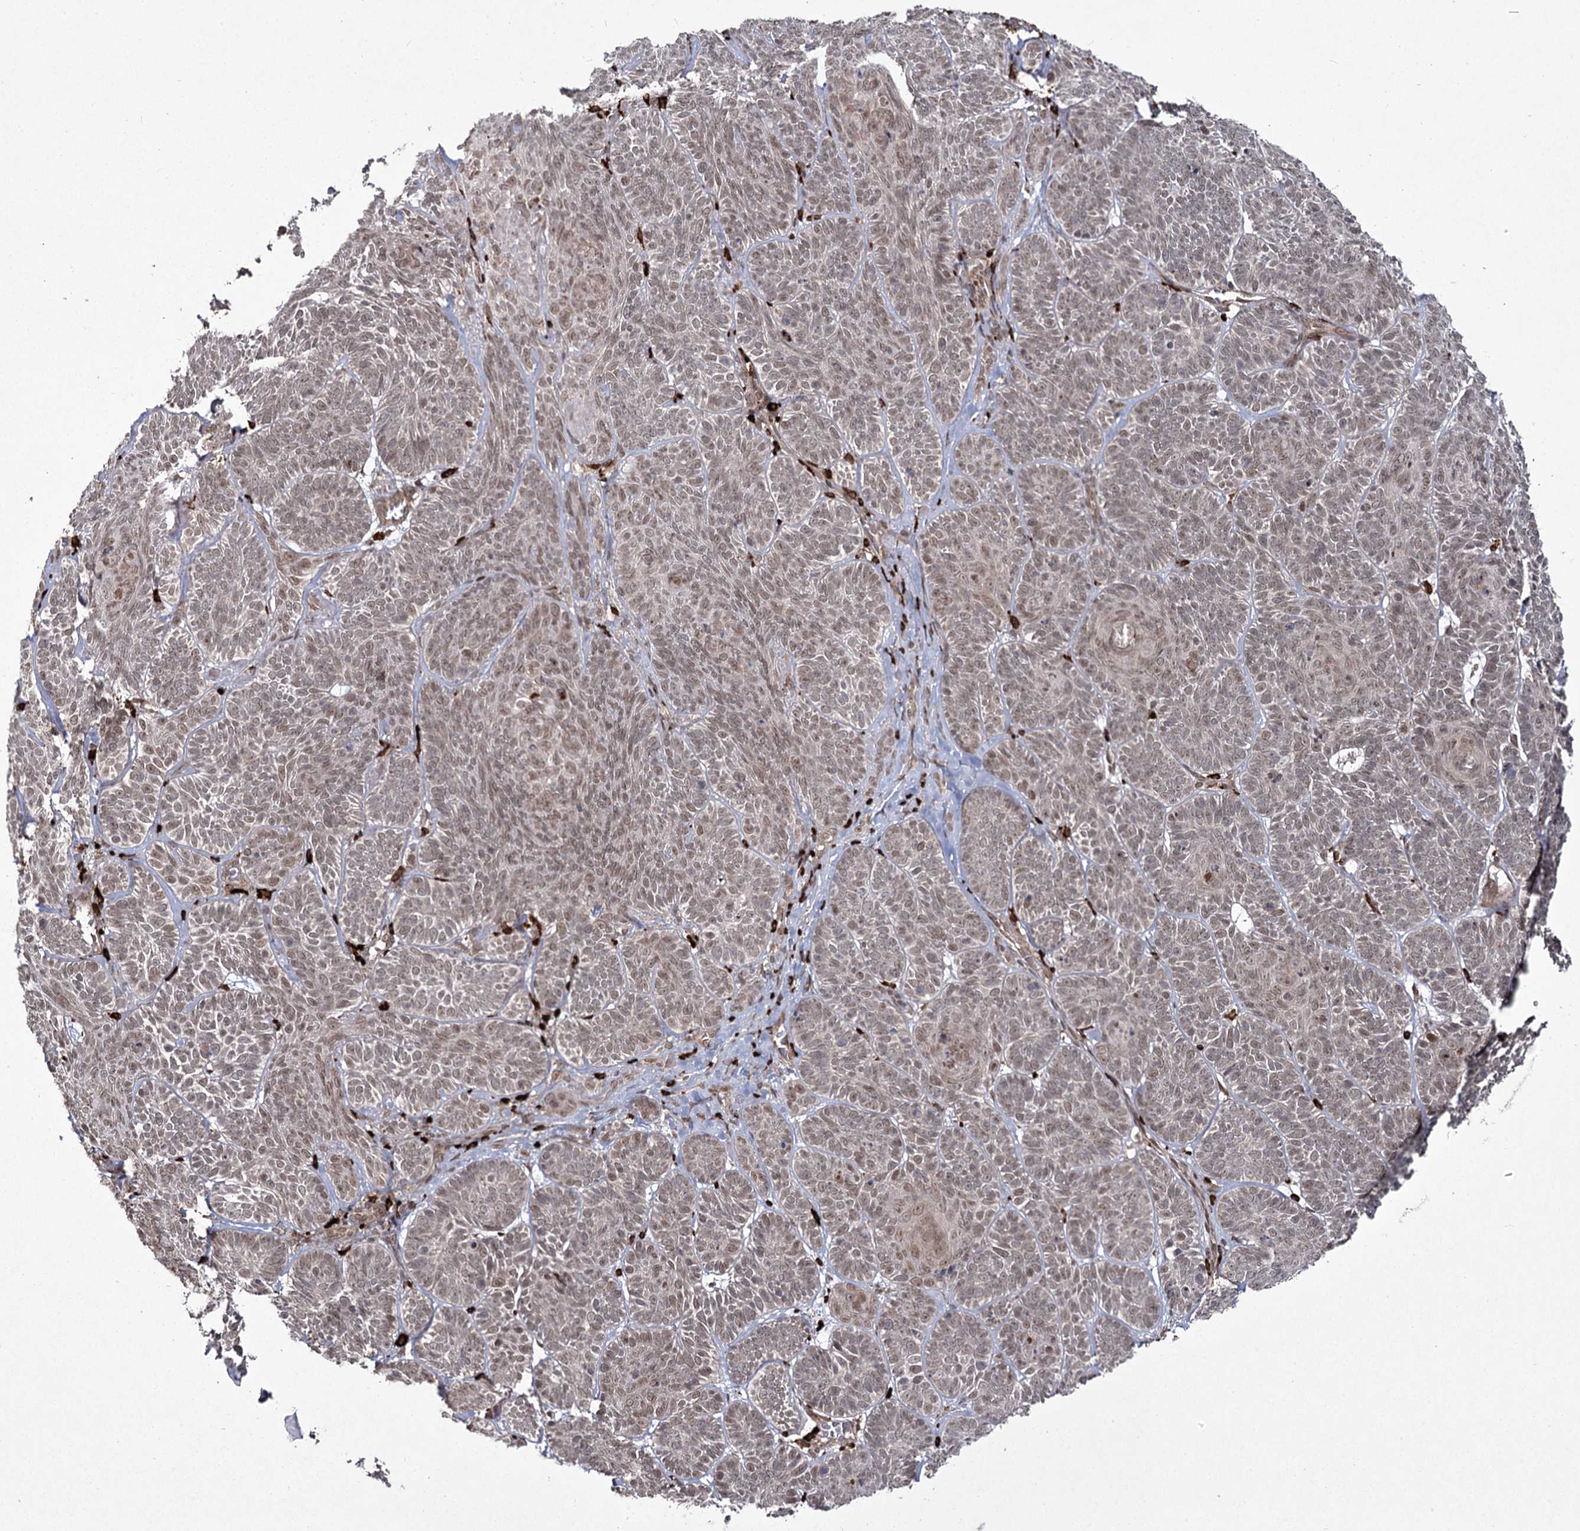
{"staining": {"intensity": "weak", "quantity": "25%-75%", "location": "nuclear"}, "tissue": "skin cancer", "cell_type": "Tumor cells", "image_type": "cancer", "snomed": [{"axis": "morphology", "description": "Basal cell carcinoma"}, {"axis": "topography", "description": "Skin"}], "caption": "Protein staining of basal cell carcinoma (skin) tissue exhibits weak nuclear expression in approximately 25%-75% of tumor cells.", "gene": "TRNT1", "patient": {"sex": "male", "age": 85}}